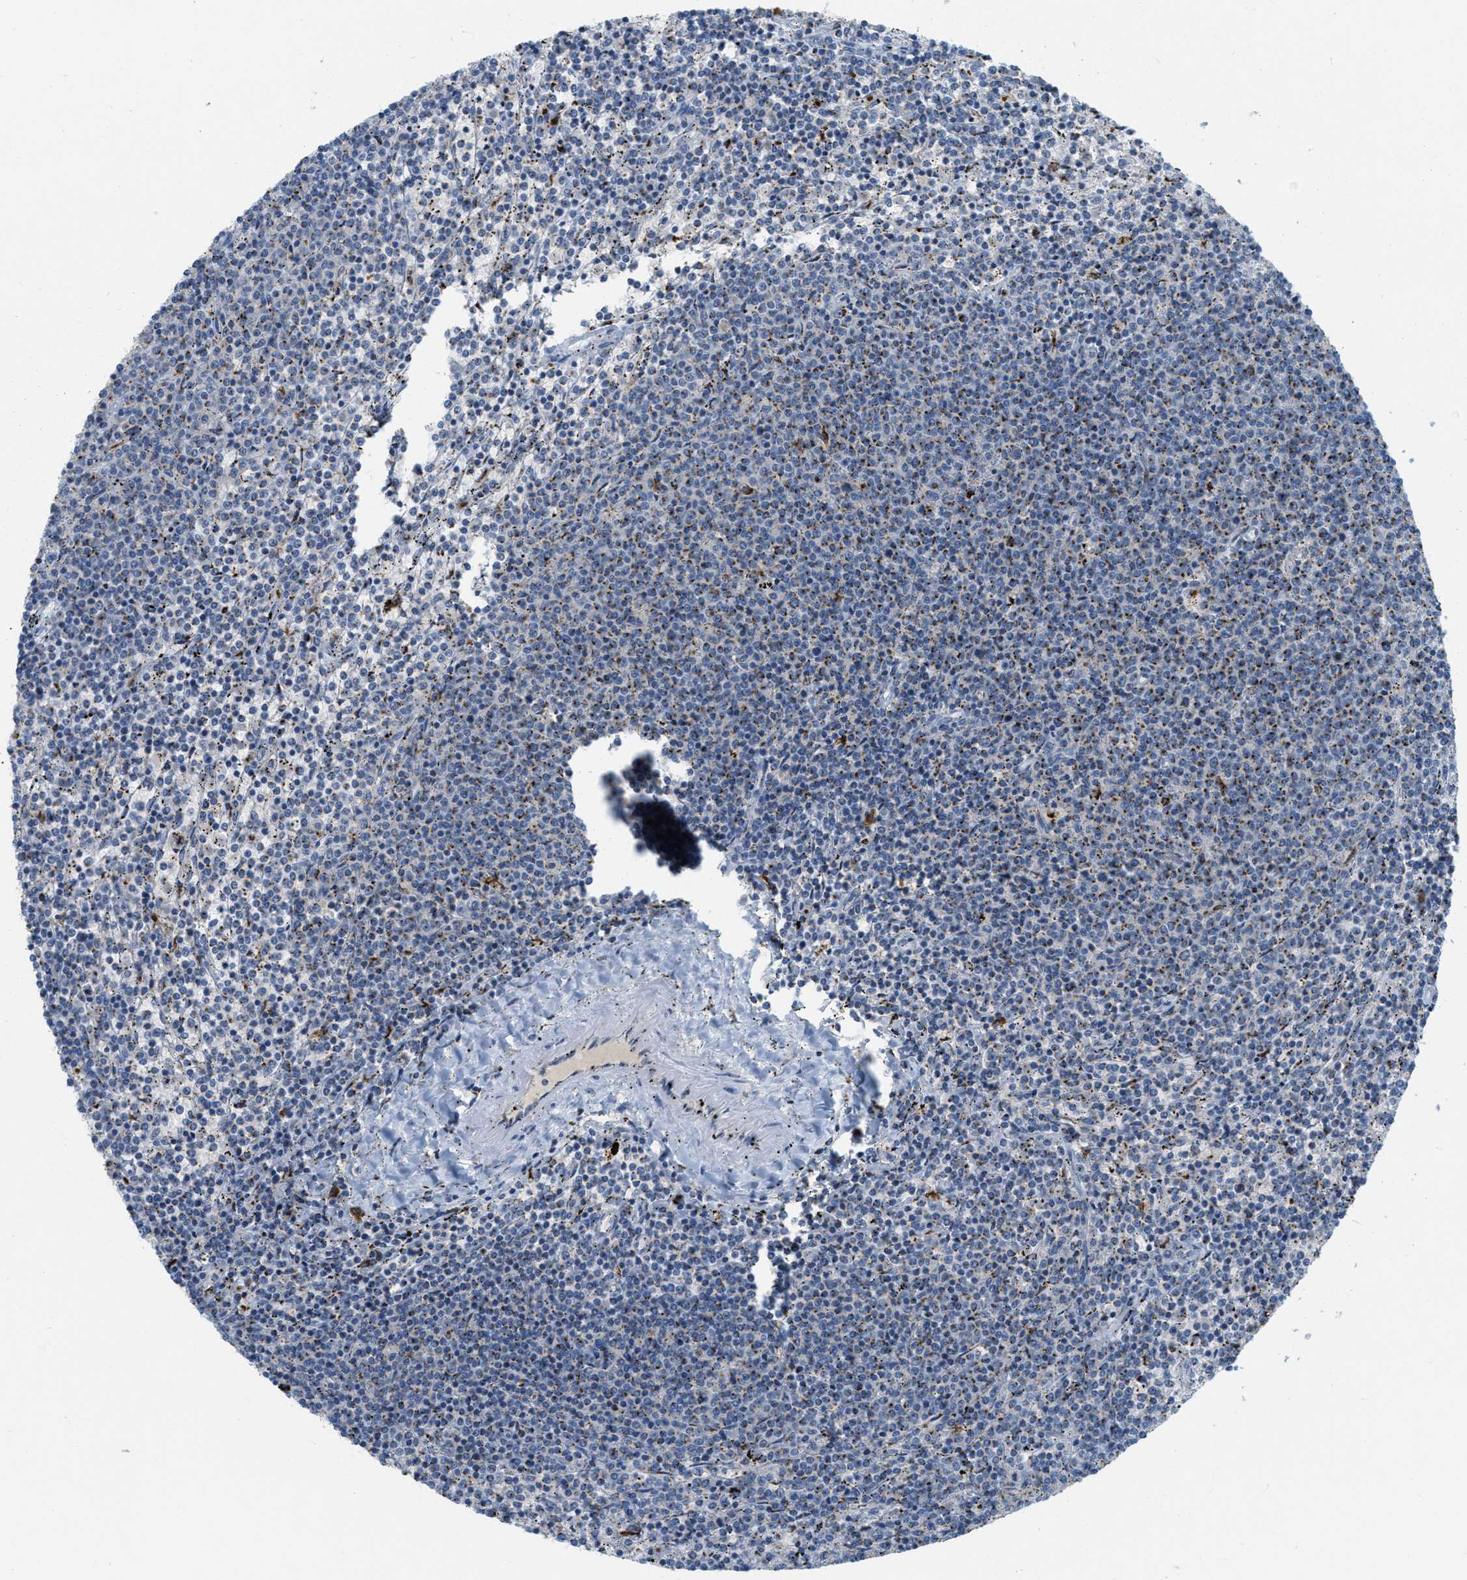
{"staining": {"intensity": "moderate", "quantity": "25%-75%", "location": "cytoplasmic/membranous"}, "tissue": "lymphoma", "cell_type": "Tumor cells", "image_type": "cancer", "snomed": [{"axis": "morphology", "description": "Malignant lymphoma, non-Hodgkin's type, Low grade"}, {"axis": "topography", "description": "Spleen"}], "caption": "Immunohistochemical staining of low-grade malignant lymphoma, non-Hodgkin's type exhibits medium levels of moderate cytoplasmic/membranous protein staining in about 25%-75% of tumor cells. (DAB (3,3'-diaminobenzidine) IHC with brightfield microscopy, high magnification).", "gene": "ENTPD4", "patient": {"sex": "female", "age": 50}}